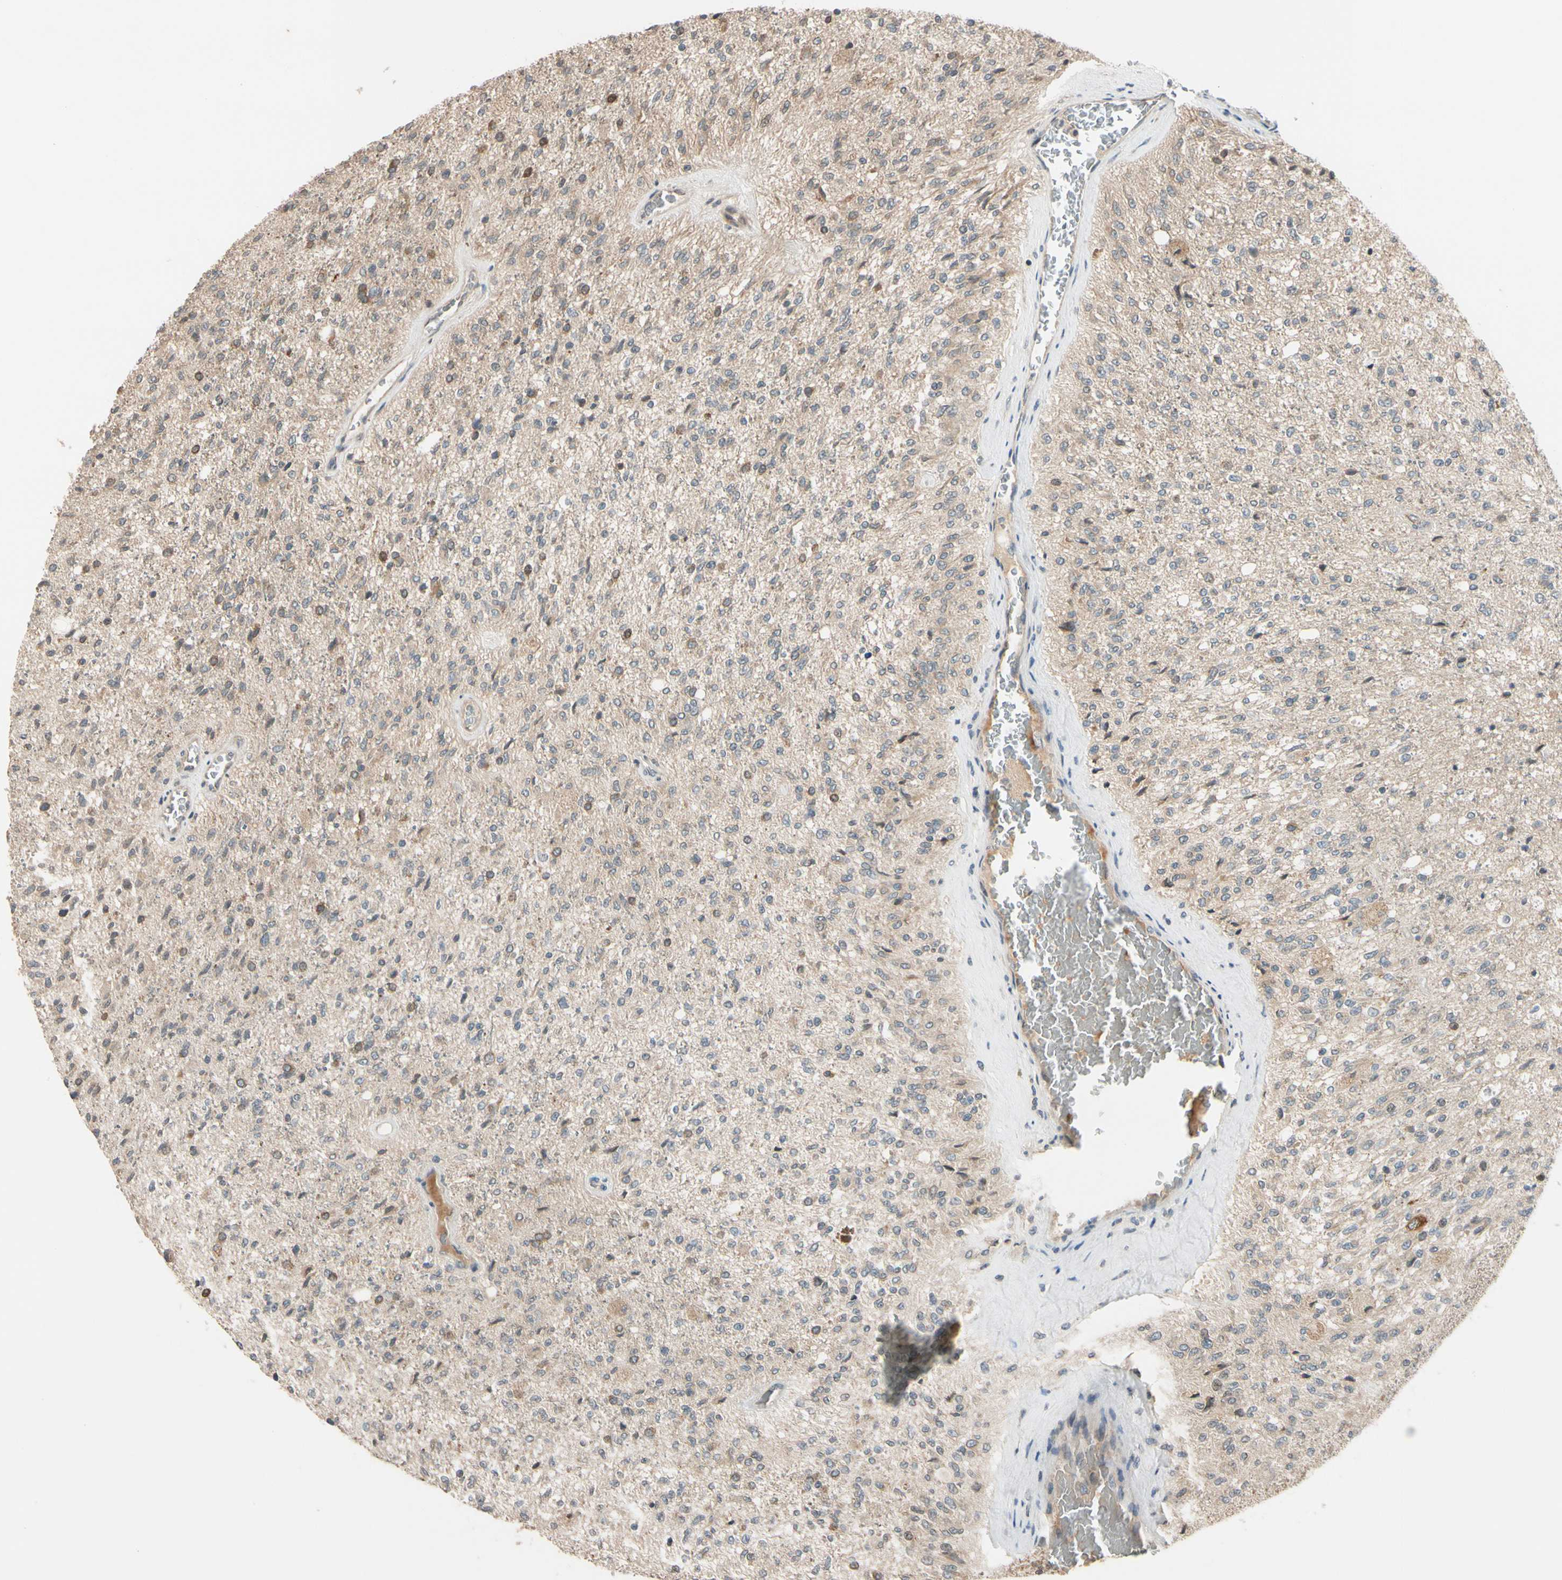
{"staining": {"intensity": "weak", "quantity": "<25%", "location": "cytoplasmic/membranous"}, "tissue": "glioma", "cell_type": "Tumor cells", "image_type": "cancer", "snomed": [{"axis": "morphology", "description": "Normal tissue, NOS"}, {"axis": "morphology", "description": "Glioma, malignant, High grade"}, {"axis": "topography", "description": "Cerebral cortex"}], "caption": "An immunohistochemistry image of glioma is shown. There is no staining in tumor cells of glioma.", "gene": "FGF10", "patient": {"sex": "male", "age": 77}}